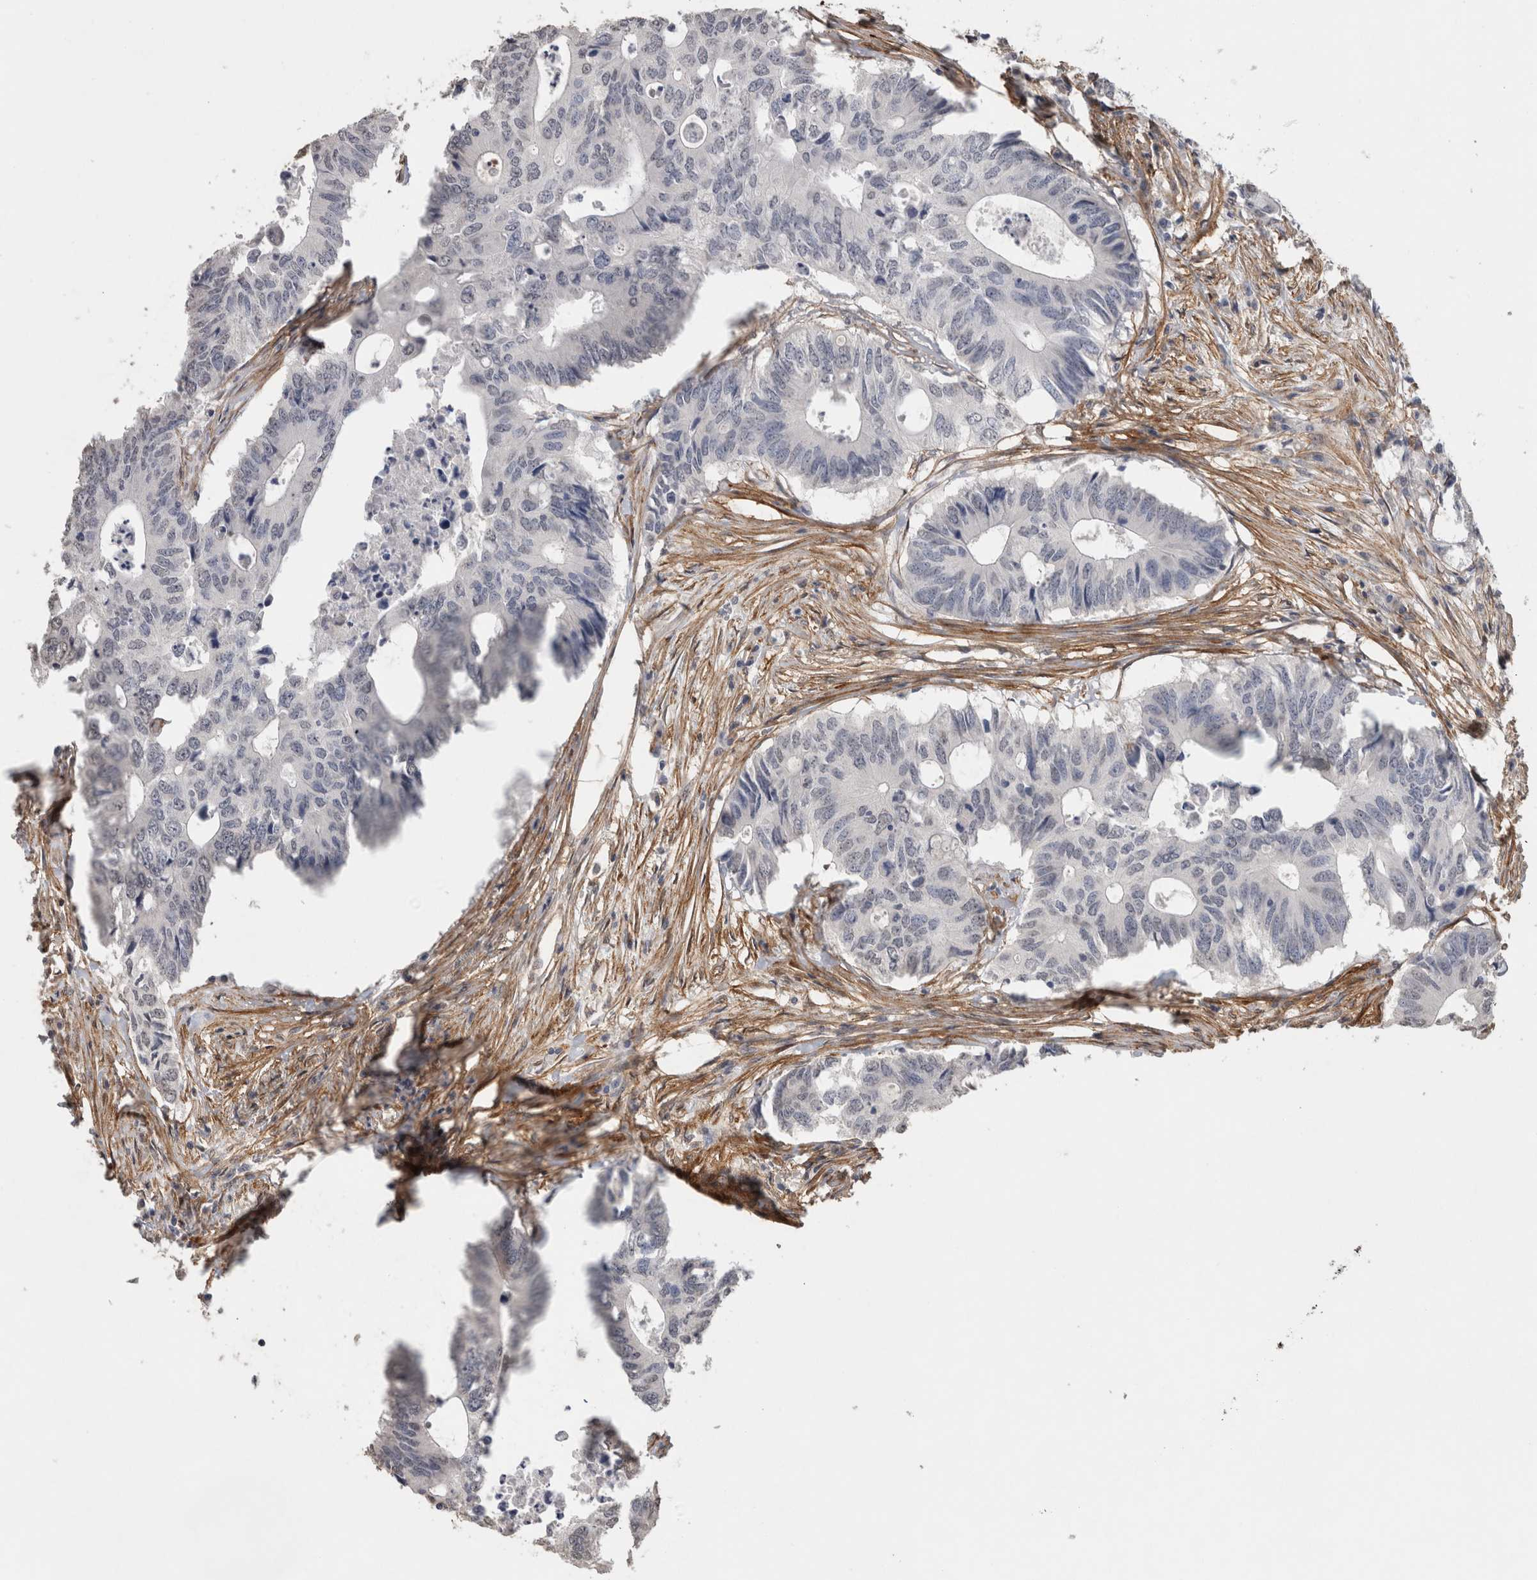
{"staining": {"intensity": "negative", "quantity": "none", "location": "none"}, "tissue": "colorectal cancer", "cell_type": "Tumor cells", "image_type": "cancer", "snomed": [{"axis": "morphology", "description": "Adenocarcinoma, NOS"}, {"axis": "topography", "description": "Colon"}], "caption": "Immunohistochemistry (IHC) of colorectal adenocarcinoma reveals no positivity in tumor cells. (Brightfield microscopy of DAB (3,3'-diaminobenzidine) immunohistochemistry (IHC) at high magnification).", "gene": "RECK", "patient": {"sex": "male", "age": 71}}